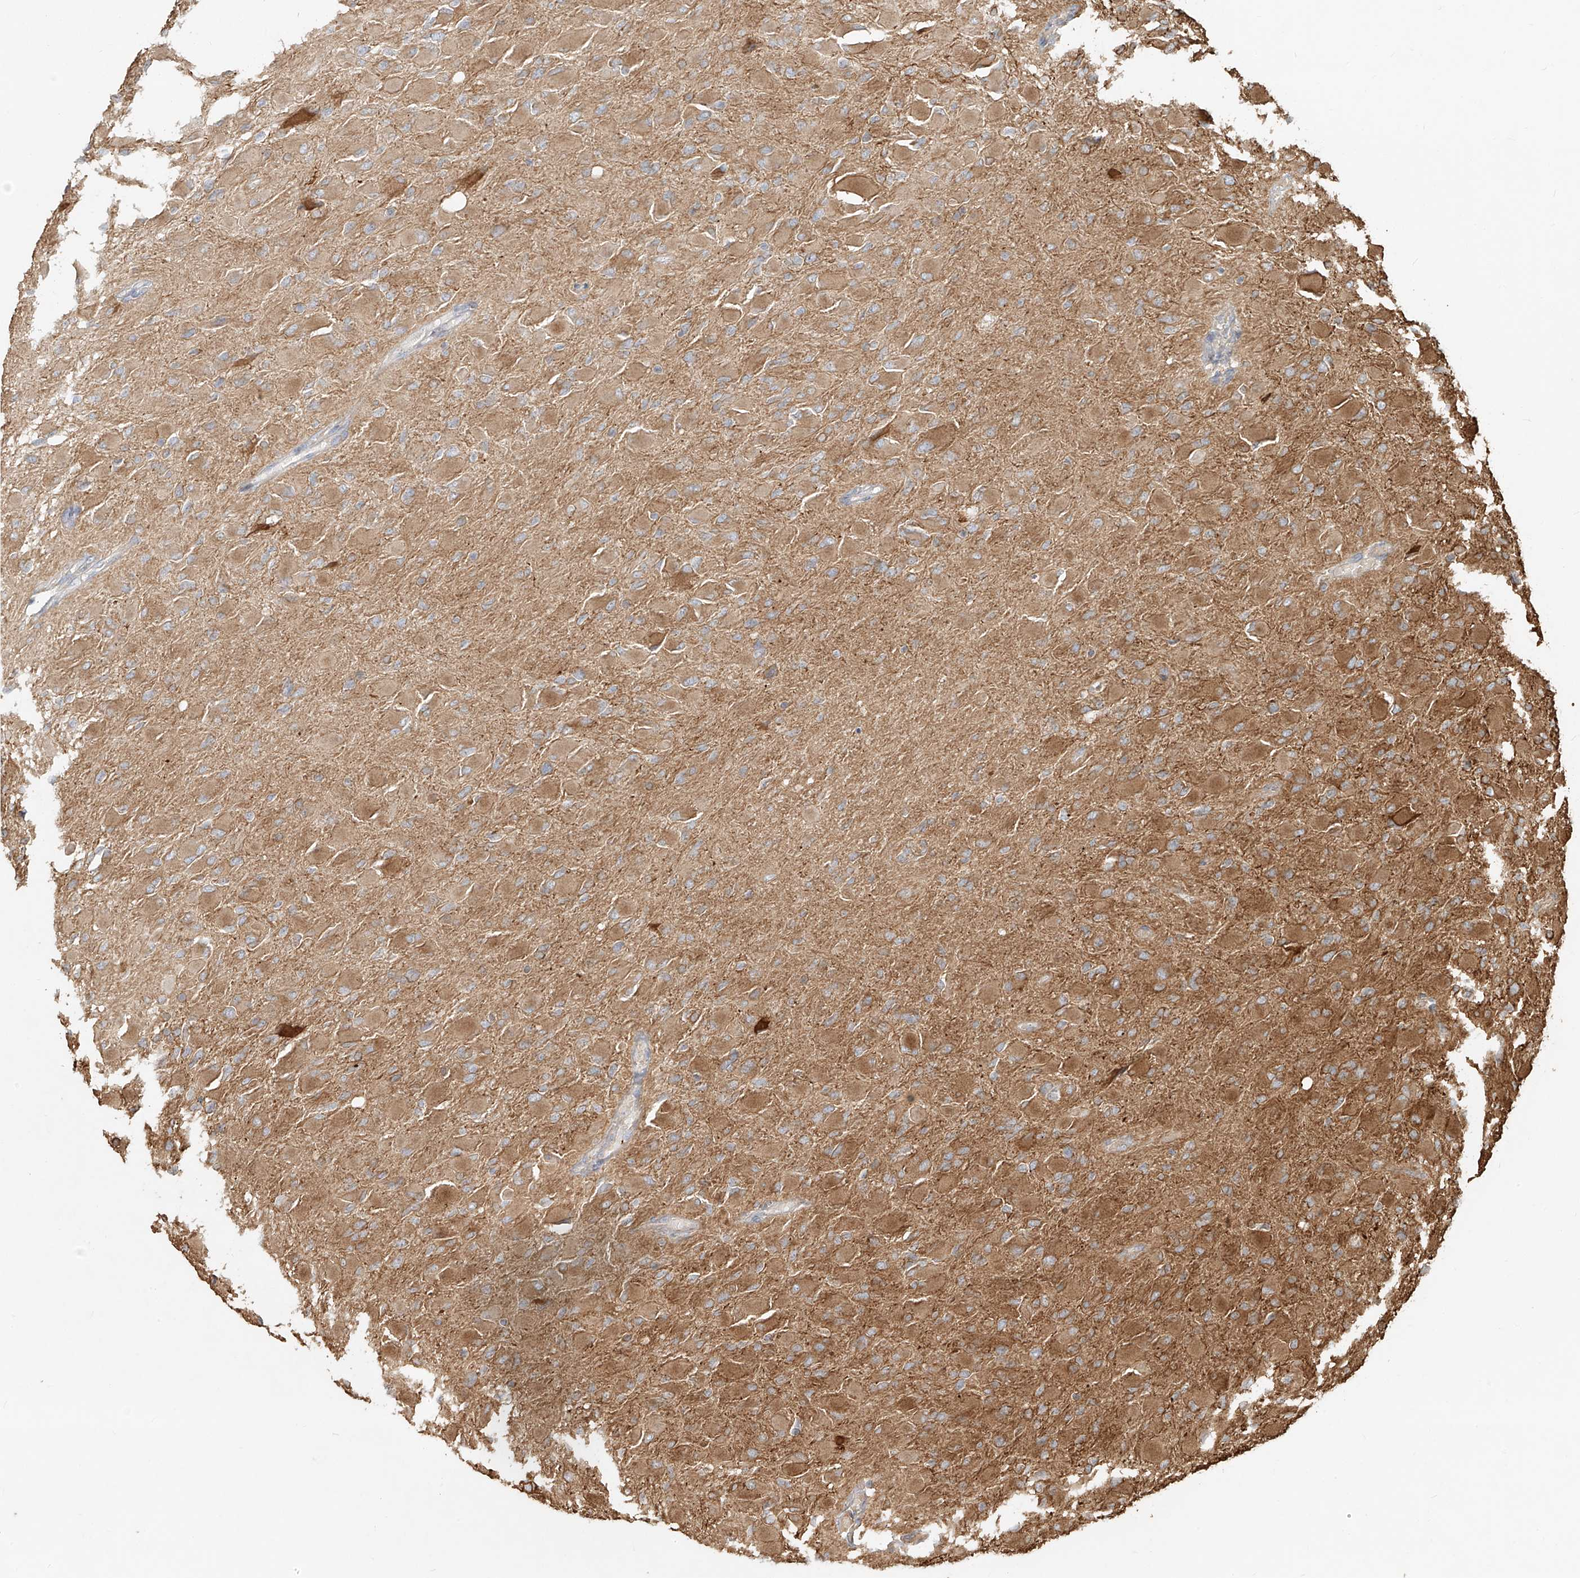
{"staining": {"intensity": "moderate", "quantity": "25%-75%", "location": "cytoplasmic/membranous"}, "tissue": "glioma", "cell_type": "Tumor cells", "image_type": "cancer", "snomed": [{"axis": "morphology", "description": "Glioma, malignant, High grade"}, {"axis": "topography", "description": "Cerebral cortex"}], "caption": "Immunohistochemical staining of high-grade glioma (malignant) displays medium levels of moderate cytoplasmic/membranous protein positivity in about 25%-75% of tumor cells. Nuclei are stained in blue.", "gene": "EFNB1", "patient": {"sex": "female", "age": 36}}